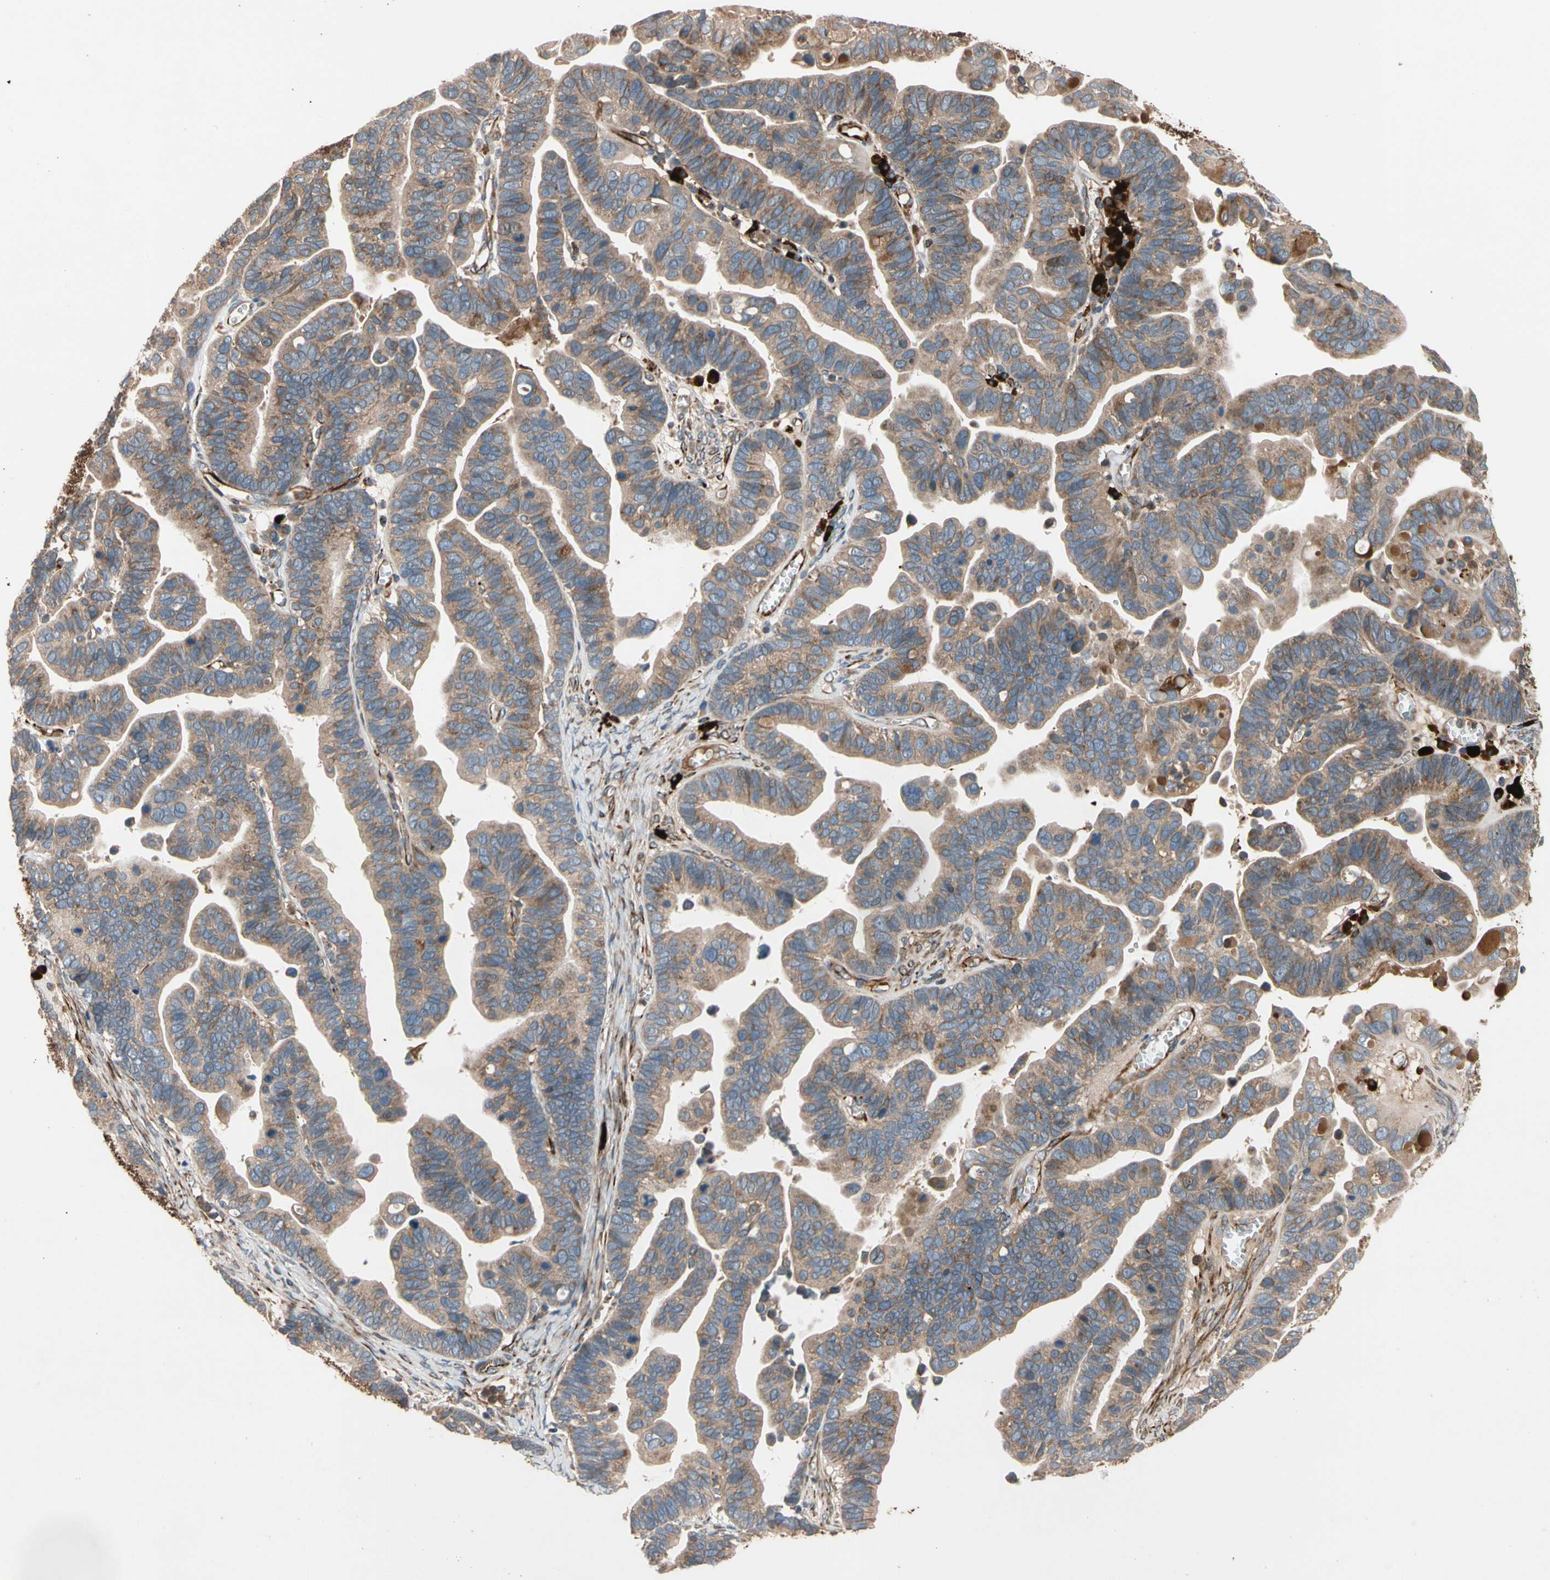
{"staining": {"intensity": "moderate", "quantity": ">75%", "location": "cytoplasmic/membranous"}, "tissue": "ovarian cancer", "cell_type": "Tumor cells", "image_type": "cancer", "snomed": [{"axis": "morphology", "description": "Cystadenocarcinoma, serous, NOS"}, {"axis": "topography", "description": "Ovary"}], "caption": "Protein staining displays moderate cytoplasmic/membranous staining in approximately >75% of tumor cells in ovarian cancer.", "gene": "FGD6", "patient": {"sex": "female", "age": 56}}